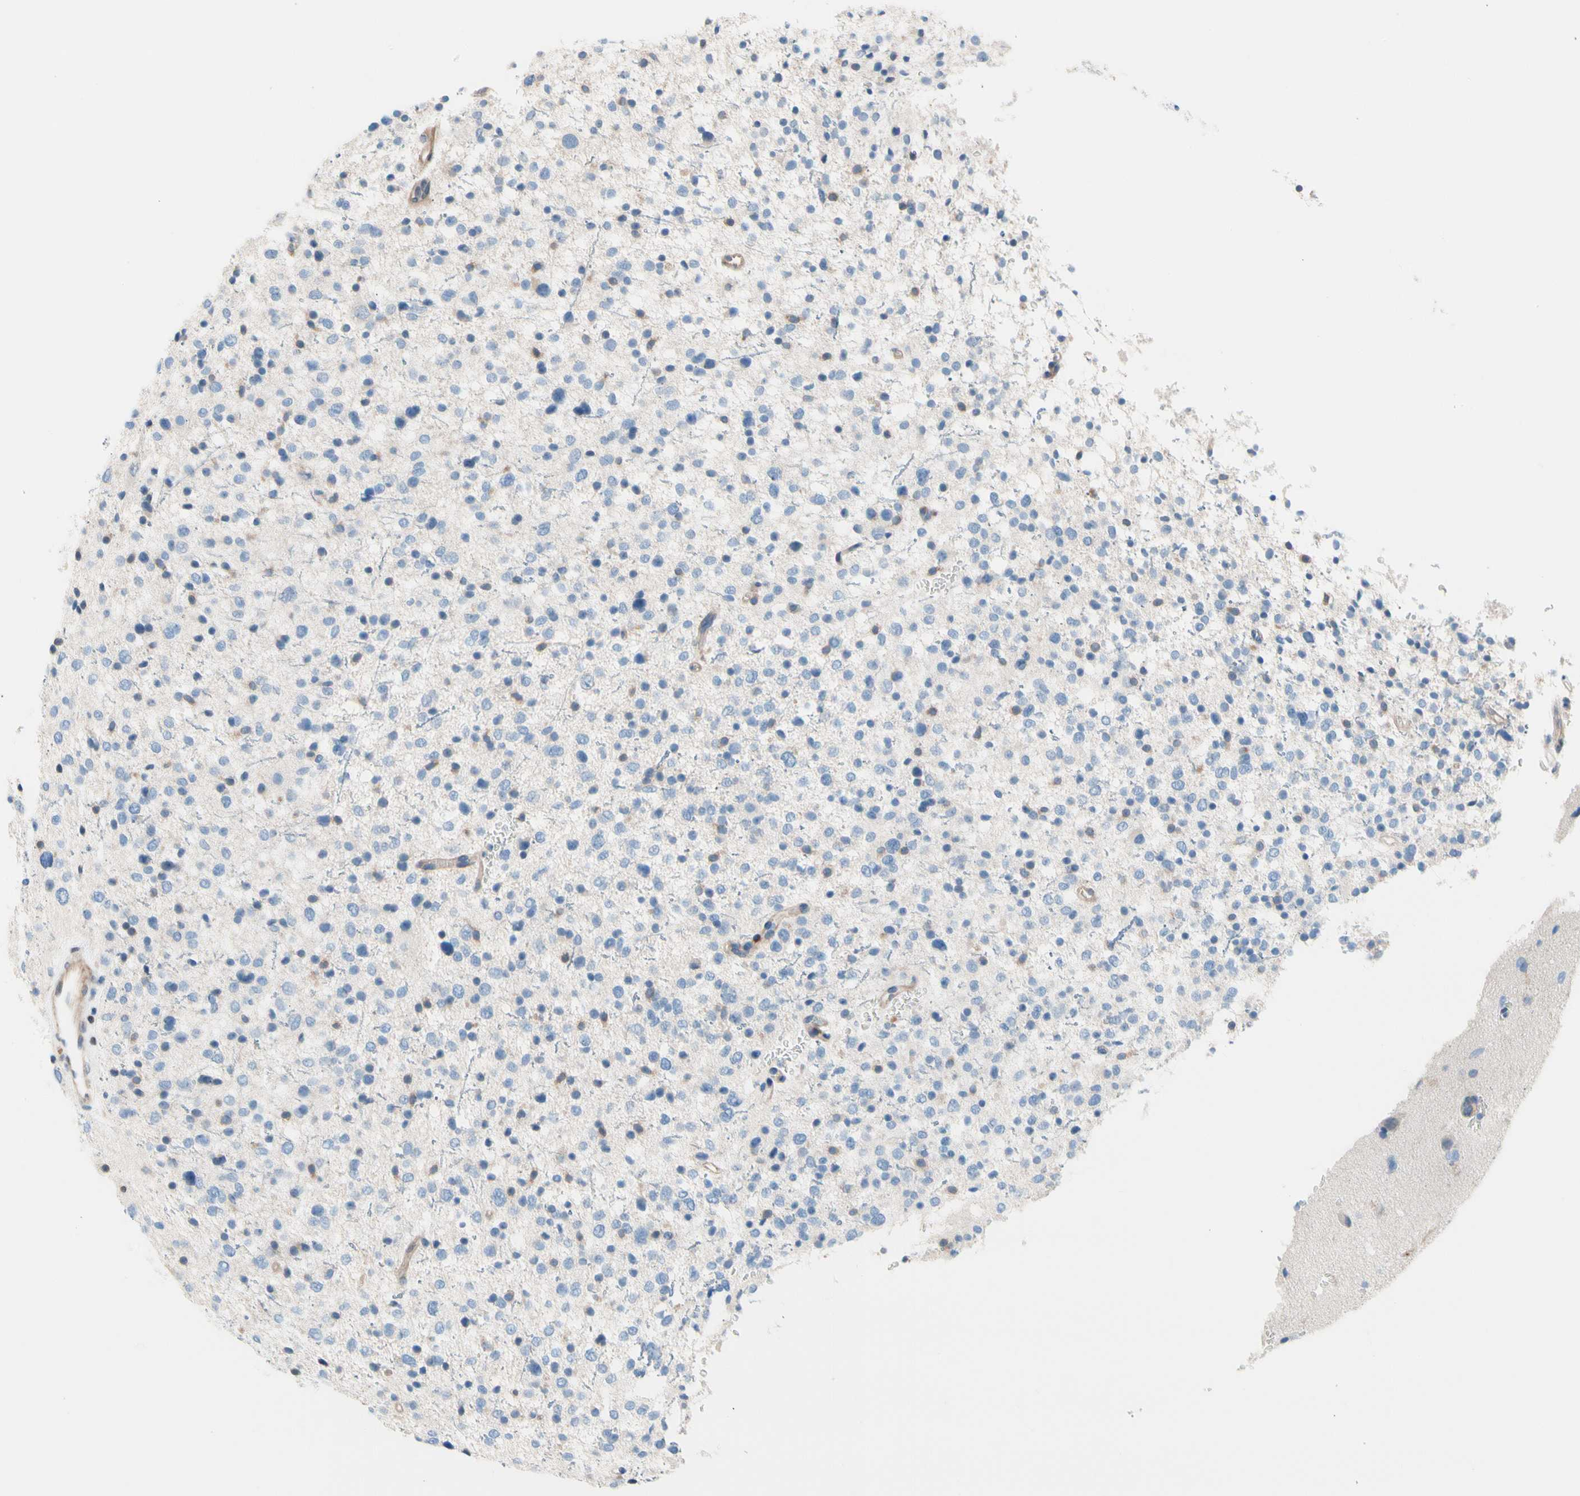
{"staining": {"intensity": "negative", "quantity": "none", "location": "none"}, "tissue": "glioma", "cell_type": "Tumor cells", "image_type": "cancer", "snomed": [{"axis": "morphology", "description": "Glioma, malignant, Low grade"}, {"axis": "topography", "description": "Brain"}], "caption": "A photomicrograph of human glioma is negative for staining in tumor cells. (Brightfield microscopy of DAB (3,3'-diaminobenzidine) immunohistochemistry at high magnification).", "gene": "MAP3K3", "patient": {"sex": "female", "age": 37}}